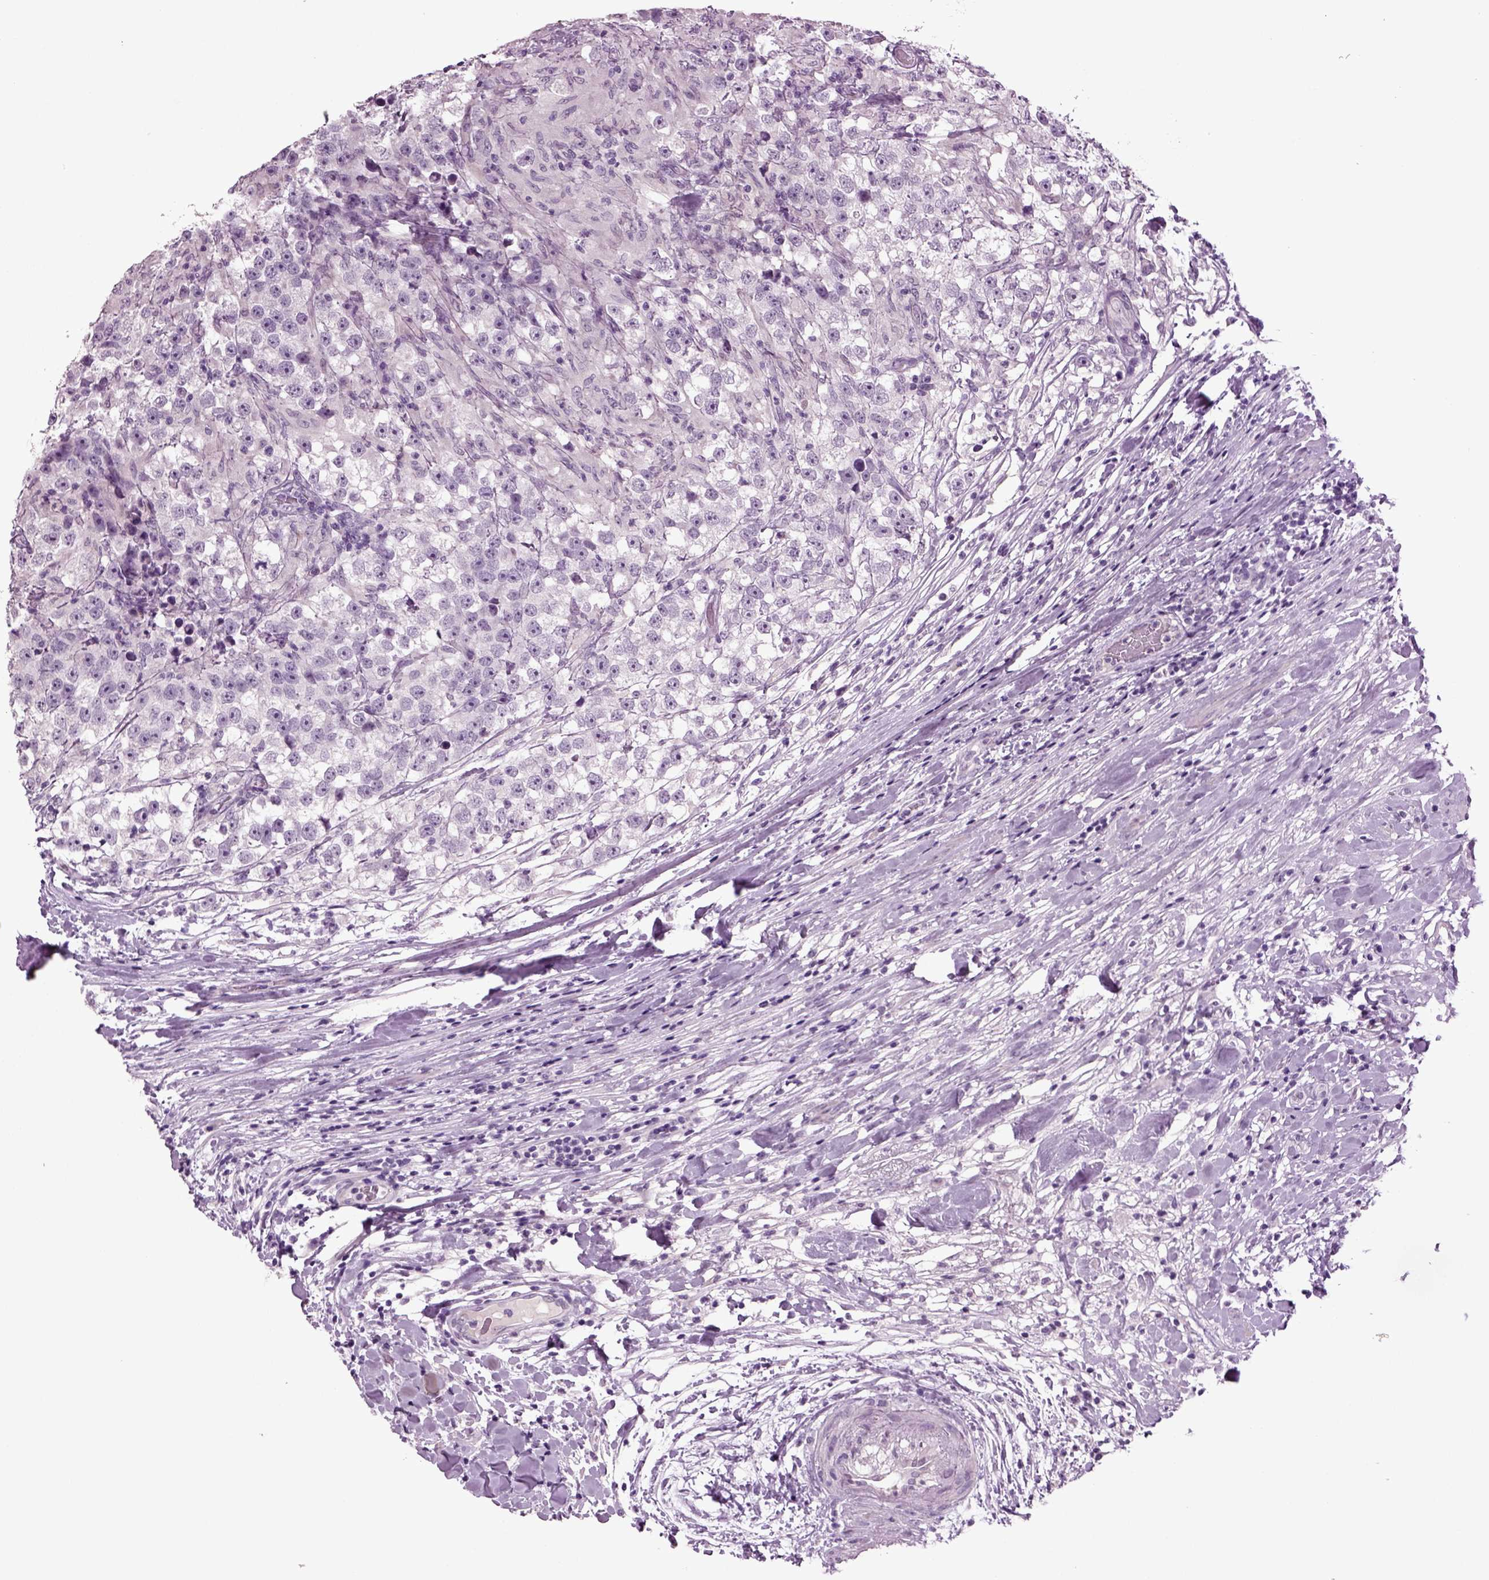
{"staining": {"intensity": "negative", "quantity": "none", "location": "none"}, "tissue": "testis cancer", "cell_type": "Tumor cells", "image_type": "cancer", "snomed": [{"axis": "morphology", "description": "Seminoma, NOS"}, {"axis": "topography", "description": "Testis"}], "caption": "An immunohistochemistry photomicrograph of testis seminoma is shown. There is no staining in tumor cells of testis seminoma.", "gene": "SLC17A6", "patient": {"sex": "male", "age": 46}}